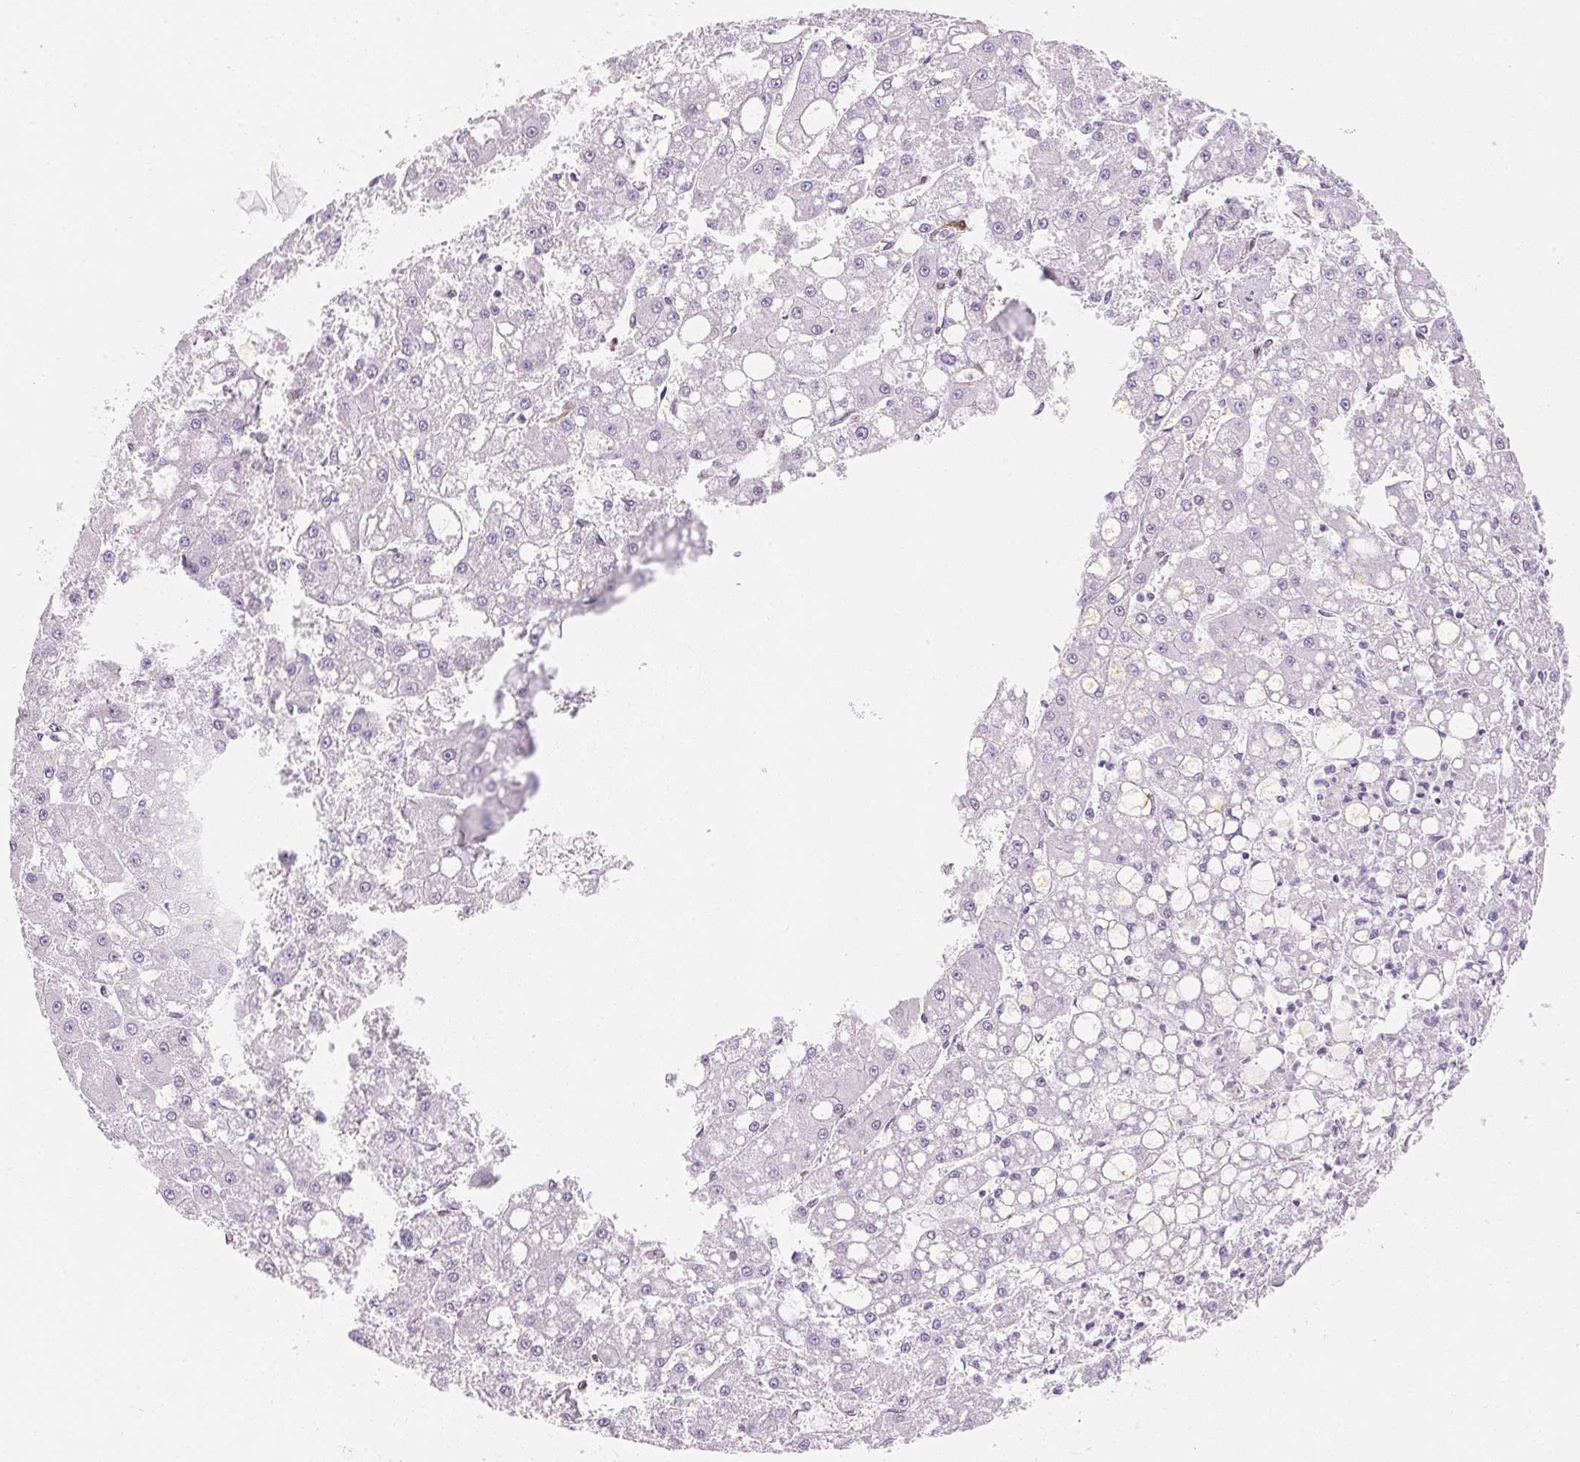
{"staining": {"intensity": "negative", "quantity": "none", "location": "none"}, "tissue": "liver cancer", "cell_type": "Tumor cells", "image_type": "cancer", "snomed": [{"axis": "morphology", "description": "Carcinoma, Hepatocellular, NOS"}, {"axis": "topography", "description": "Liver"}], "caption": "DAB (3,3'-diaminobenzidine) immunohistochemical staining of human liver hepatocellular carcinoma shows no significant expression in tumor cells.", "gene": "SMTN", "patient": {"sex": "male", "age": 67}}